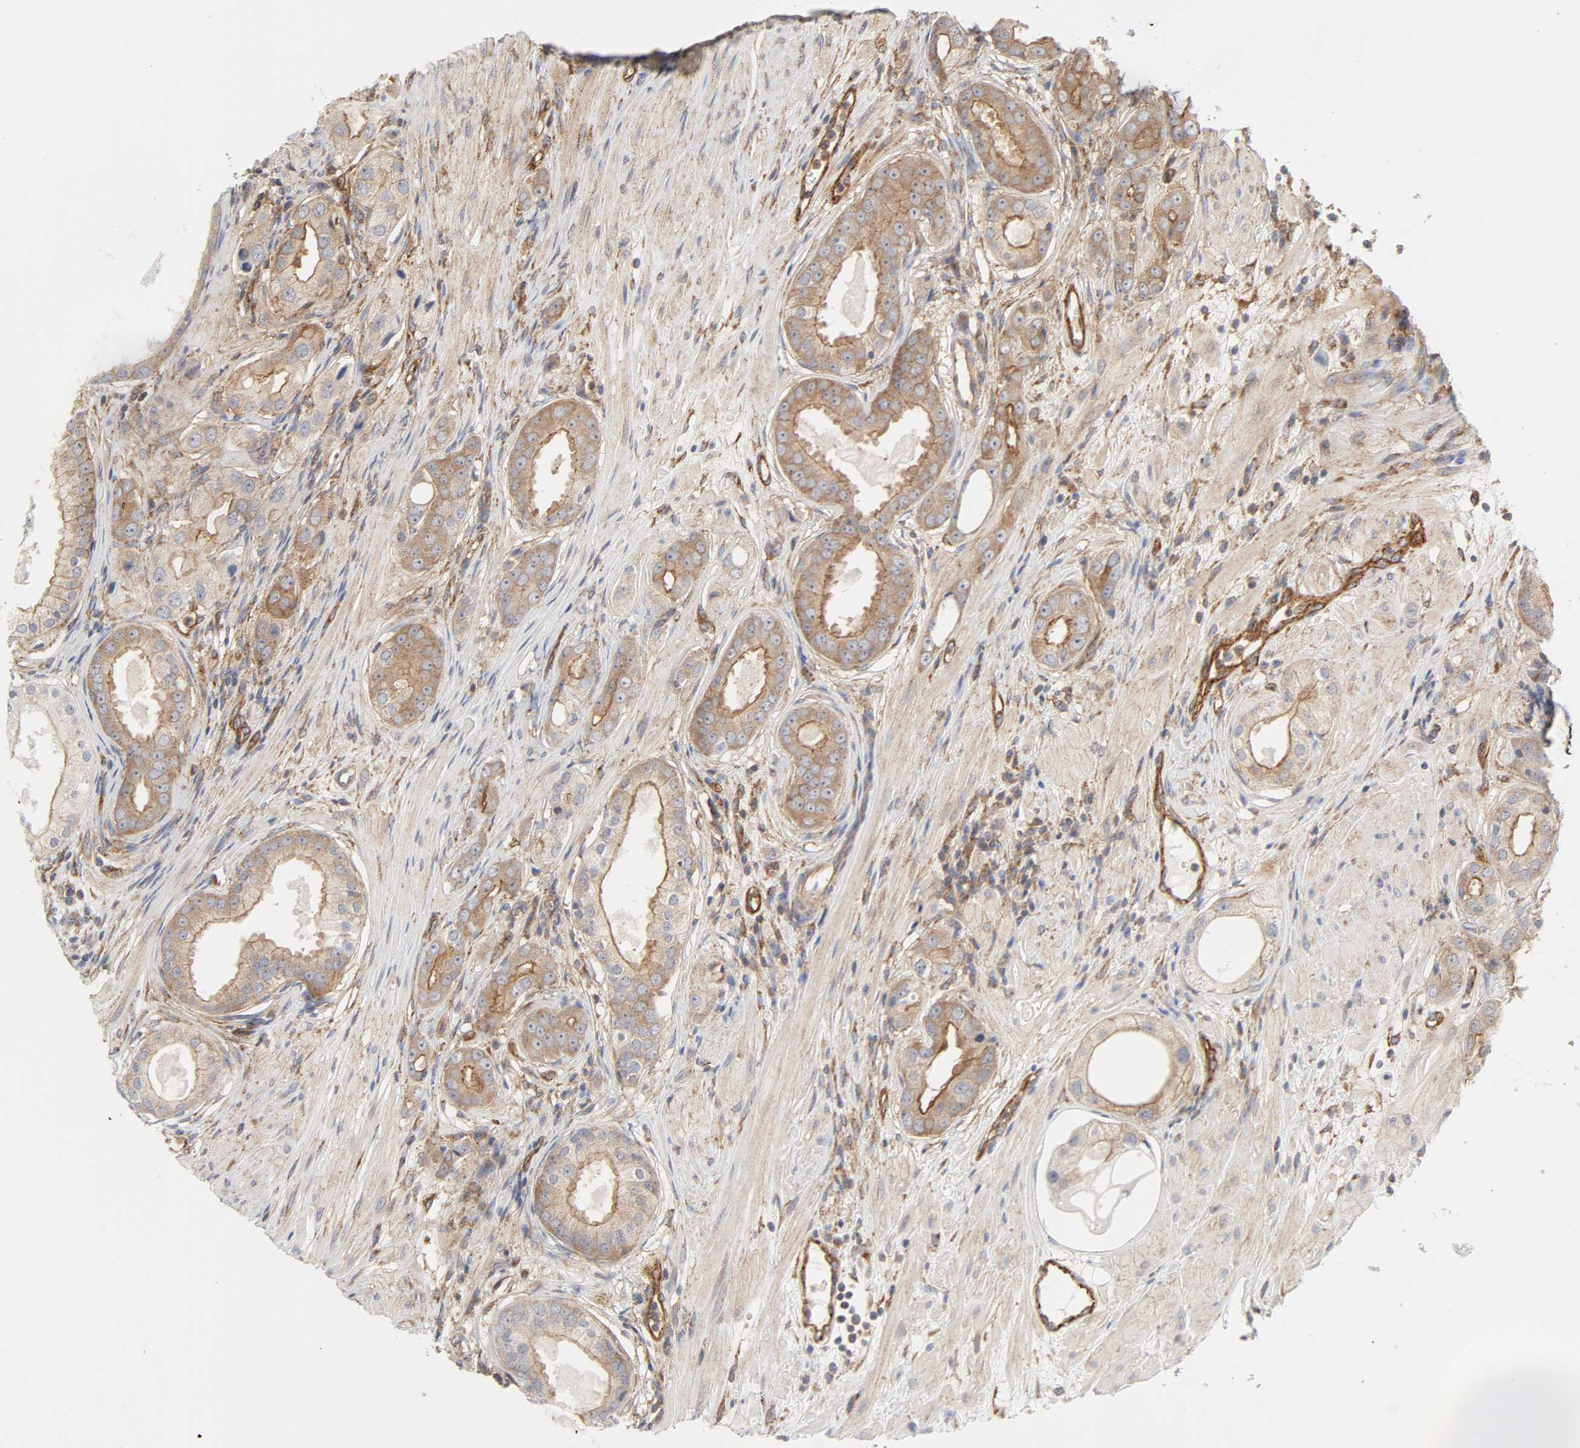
{"staining": {"intensity": "moderate", "quantity": ">75%", "location": "cytoplasmic/membranous"}, "tissue": "prostate cancer", "cell_type": "Tumor cells", "image_type": "cancer", "snomed": [{"axis": "morphology", "description": "Adenocarcinoma, Medium grade"}, {"axis": "topography", "description": "Prostate"}], "caption": "Immunohistochemistry (IHC) histopathology image of neoplastic tissue: human prostate adenocarcinoma (medium-grade) stained using immunohistochemistry shows medium levels of moderate protein expression localized specifically in the cytoplasmic/membranous of tumor cells, appearing as a cytoplasmic/membranous brown color.", "gene": "AP2A1", "patient": {"sex": "male", "age": 53}}